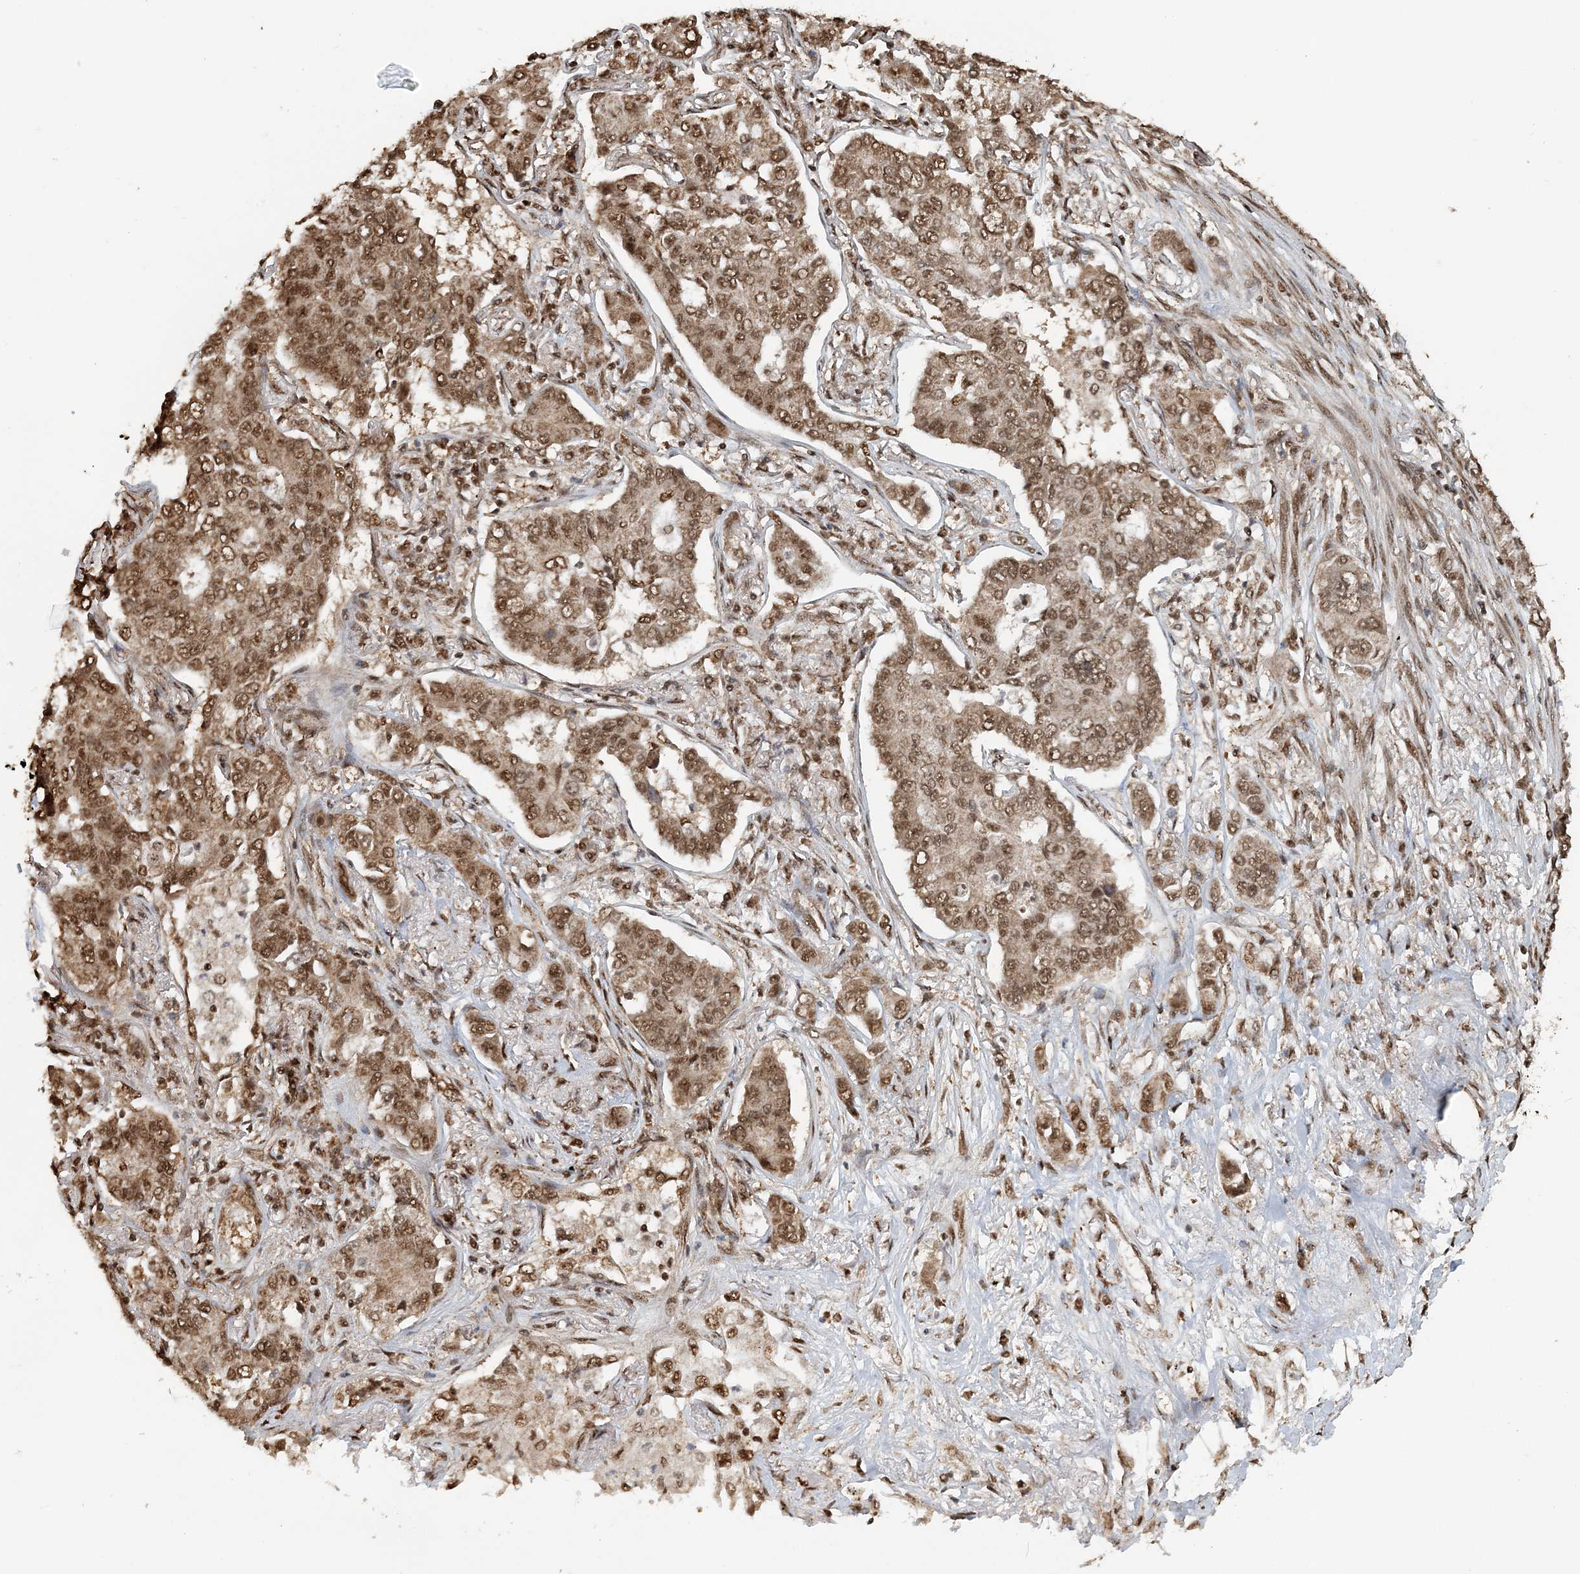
{"staining": {"intensity": "moderate", "quantity": ">75%", "location": "nuclear"}, "tissue": "lung cancer", "cell_type": "Tumor cells", "image_type": "cancer", "snomed": [{"axis": "morphology", "description": "Adenocarcinoma, NOS"}, {"axis": "topography", "description": "Lung"}], "caption": "This is a histology image of immunohistochemistry staining of lung cancer (adenocarcinoma), which shows moderate expression in the nuclear of tumor cells.", "gene": "ARHGAP35", "patient": {"sex": "male", "age": 49}}